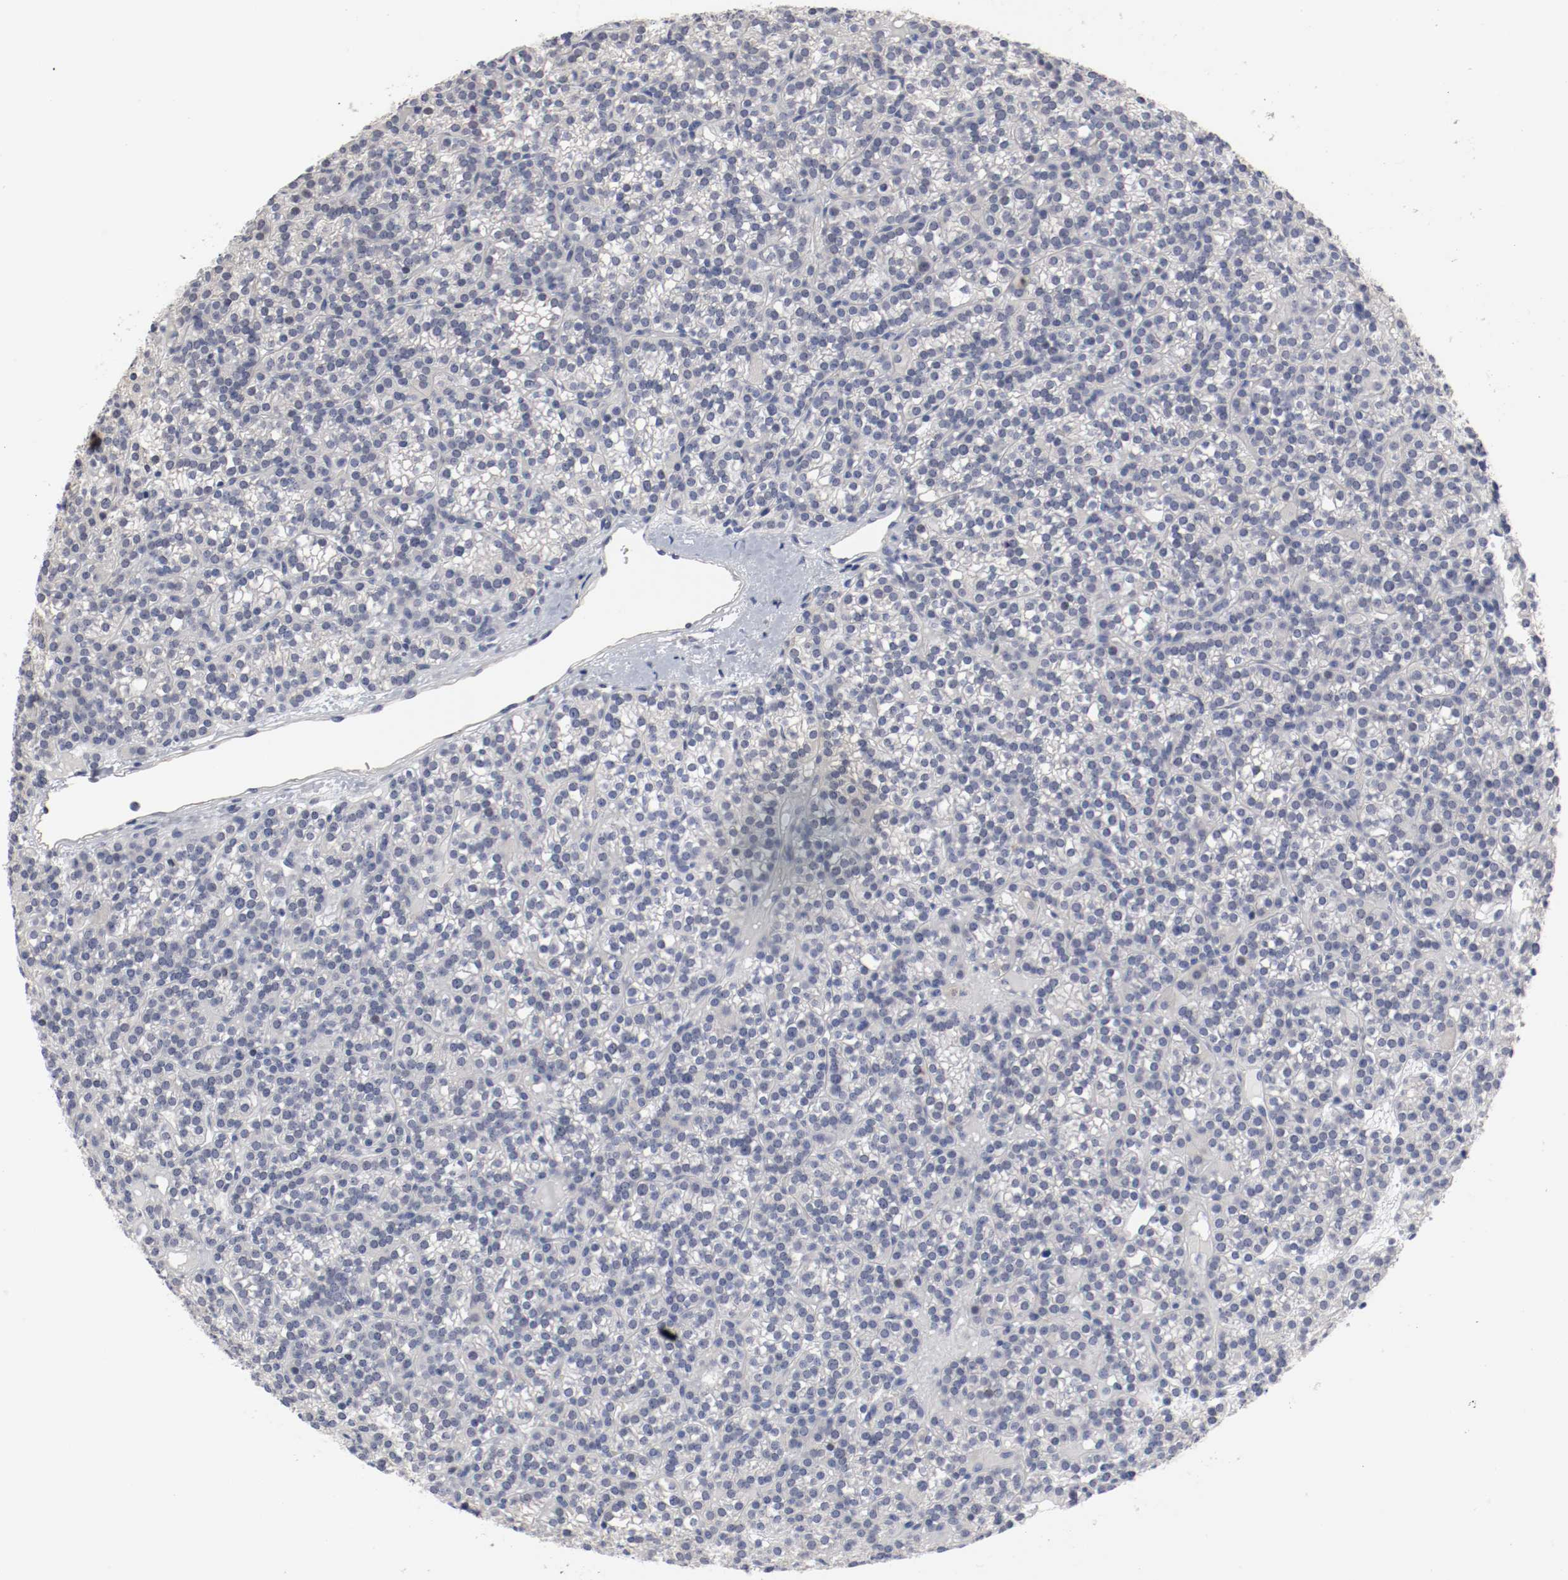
{"staining": {"intensity": "negative", "quantity": "none", "location": "none"}, "tissue": "parathyroid gland", "cell_type": "Glandular cells", "image_type": "normal", "snomed": [{"axis": "morphology", "description": "Normal tissue, NOS"}, {"axis": "topography", "description": "Parathyroid gland"}], "caption": "IHC micrograph of normal parathyroid gland: human parathyroid gland stained with DAB exhibits no significant protein expression in glandular cells.", "gene": "ANKLE2", "patient": {"sex": "female", "age": 50}}